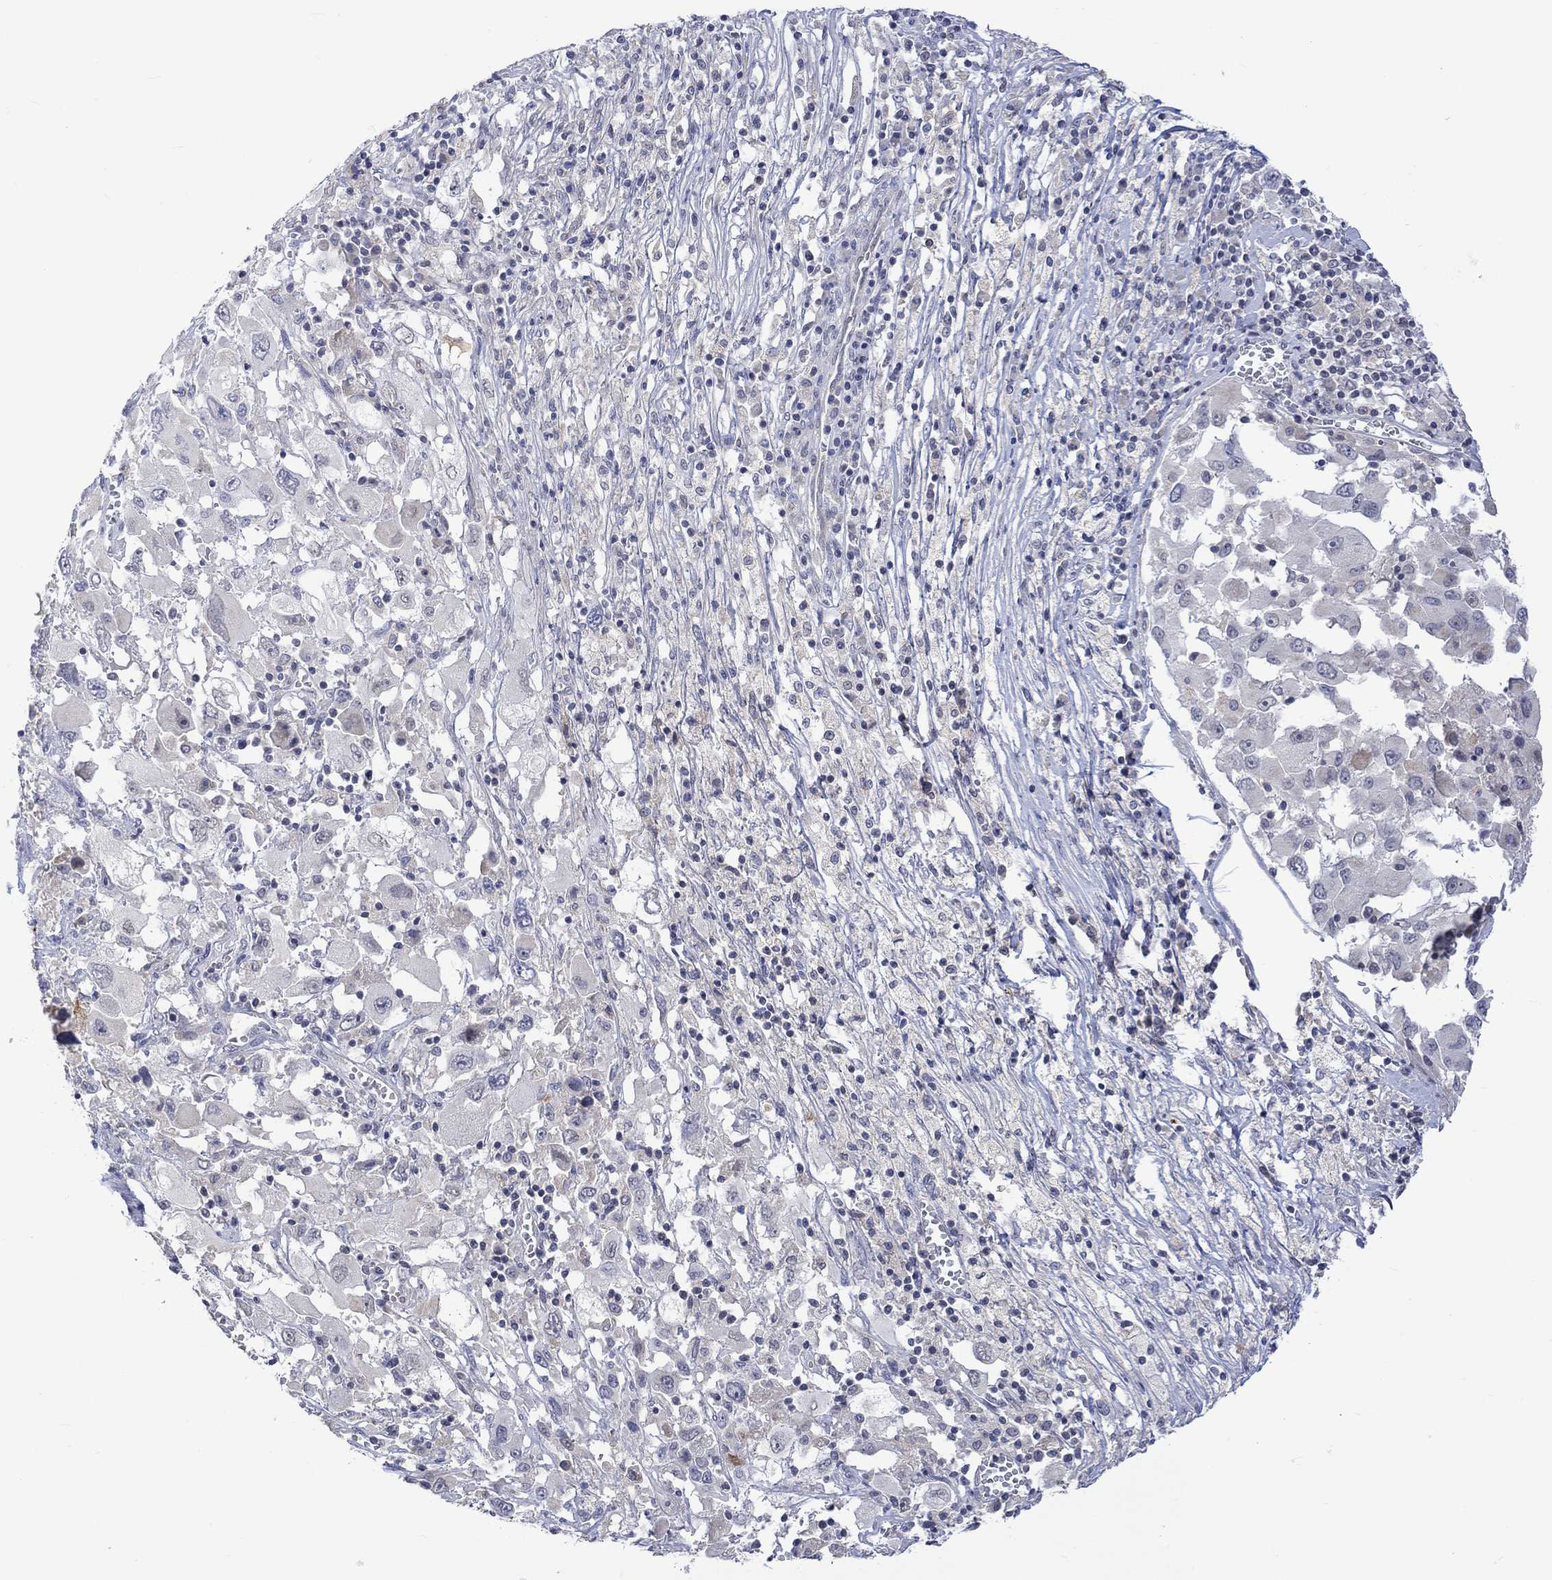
{"staining": {"intensity": "negative", "quantity": "none", "location": "none"}, "tissue": "melanoma", "cell_type": "Tumor cells", "image_type": "cancer", "snomed": [{"axis": "morphology", "description": "Malignant melanoma, Metastatic site"}, {"axis": "topography", "description": "Soft tissue"}], "caption": "Melanoma stained for a protein using IHC shows no staining tumor cells.", "gene": "SLC48A1", "patient": {"sex": "male", "age": 50}}